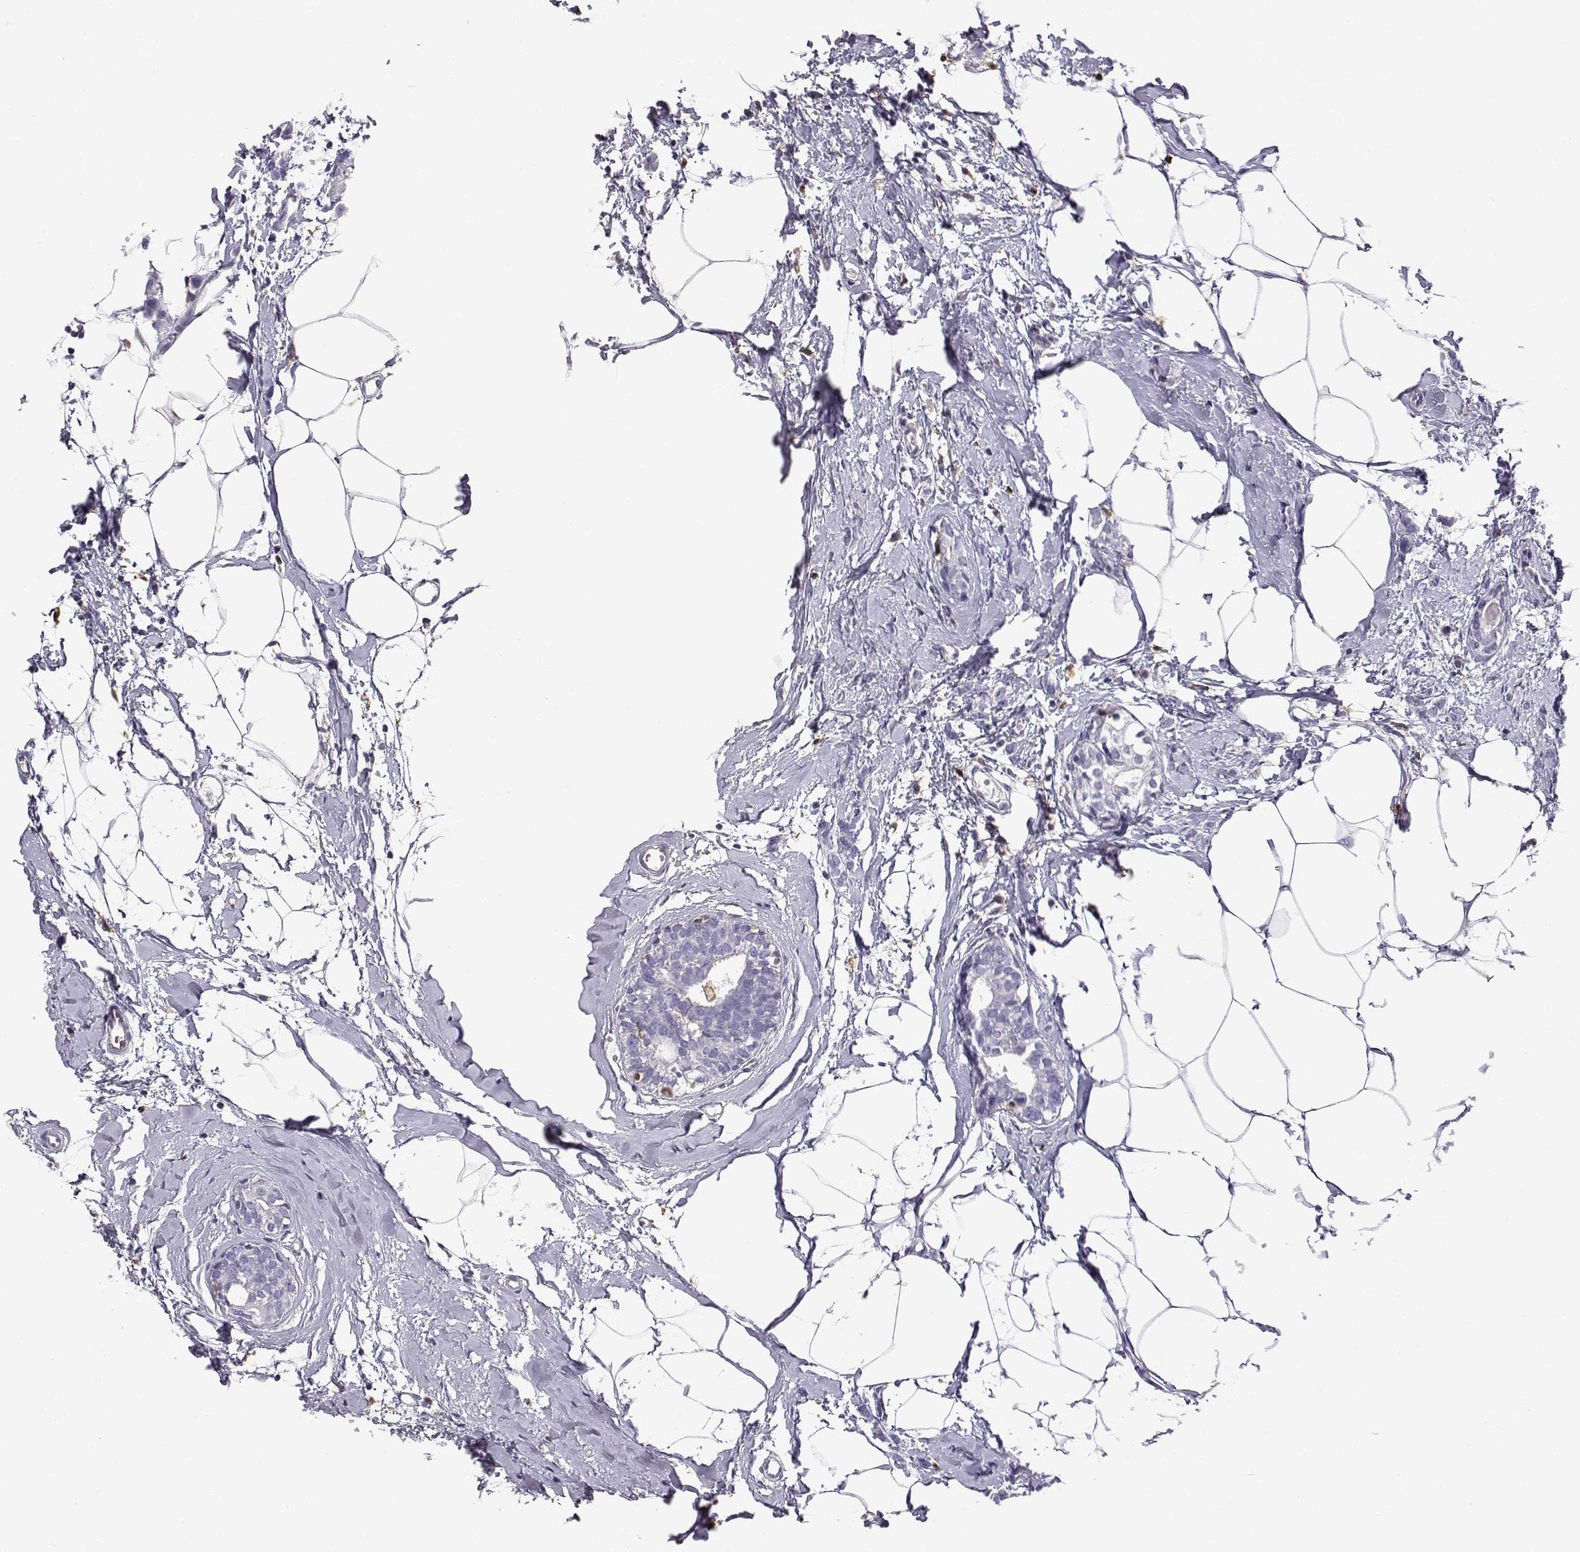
{"staining": {"intensity": "negative", "quantity": "none", "location": "none"}, "tissue": "breast cancer", "cell_type": "Tumor cells", "image_type": "cancer", "snomed": [{"axis": "morphology", "description": "Duct carcinoma"}, {"axis": "topography", "description": "Breast"}], "caption": "Tumor cells show no significant expression in breast cancer.", "gene": "AKR1B1", "patient": {"sex": "female", "age": 40}}